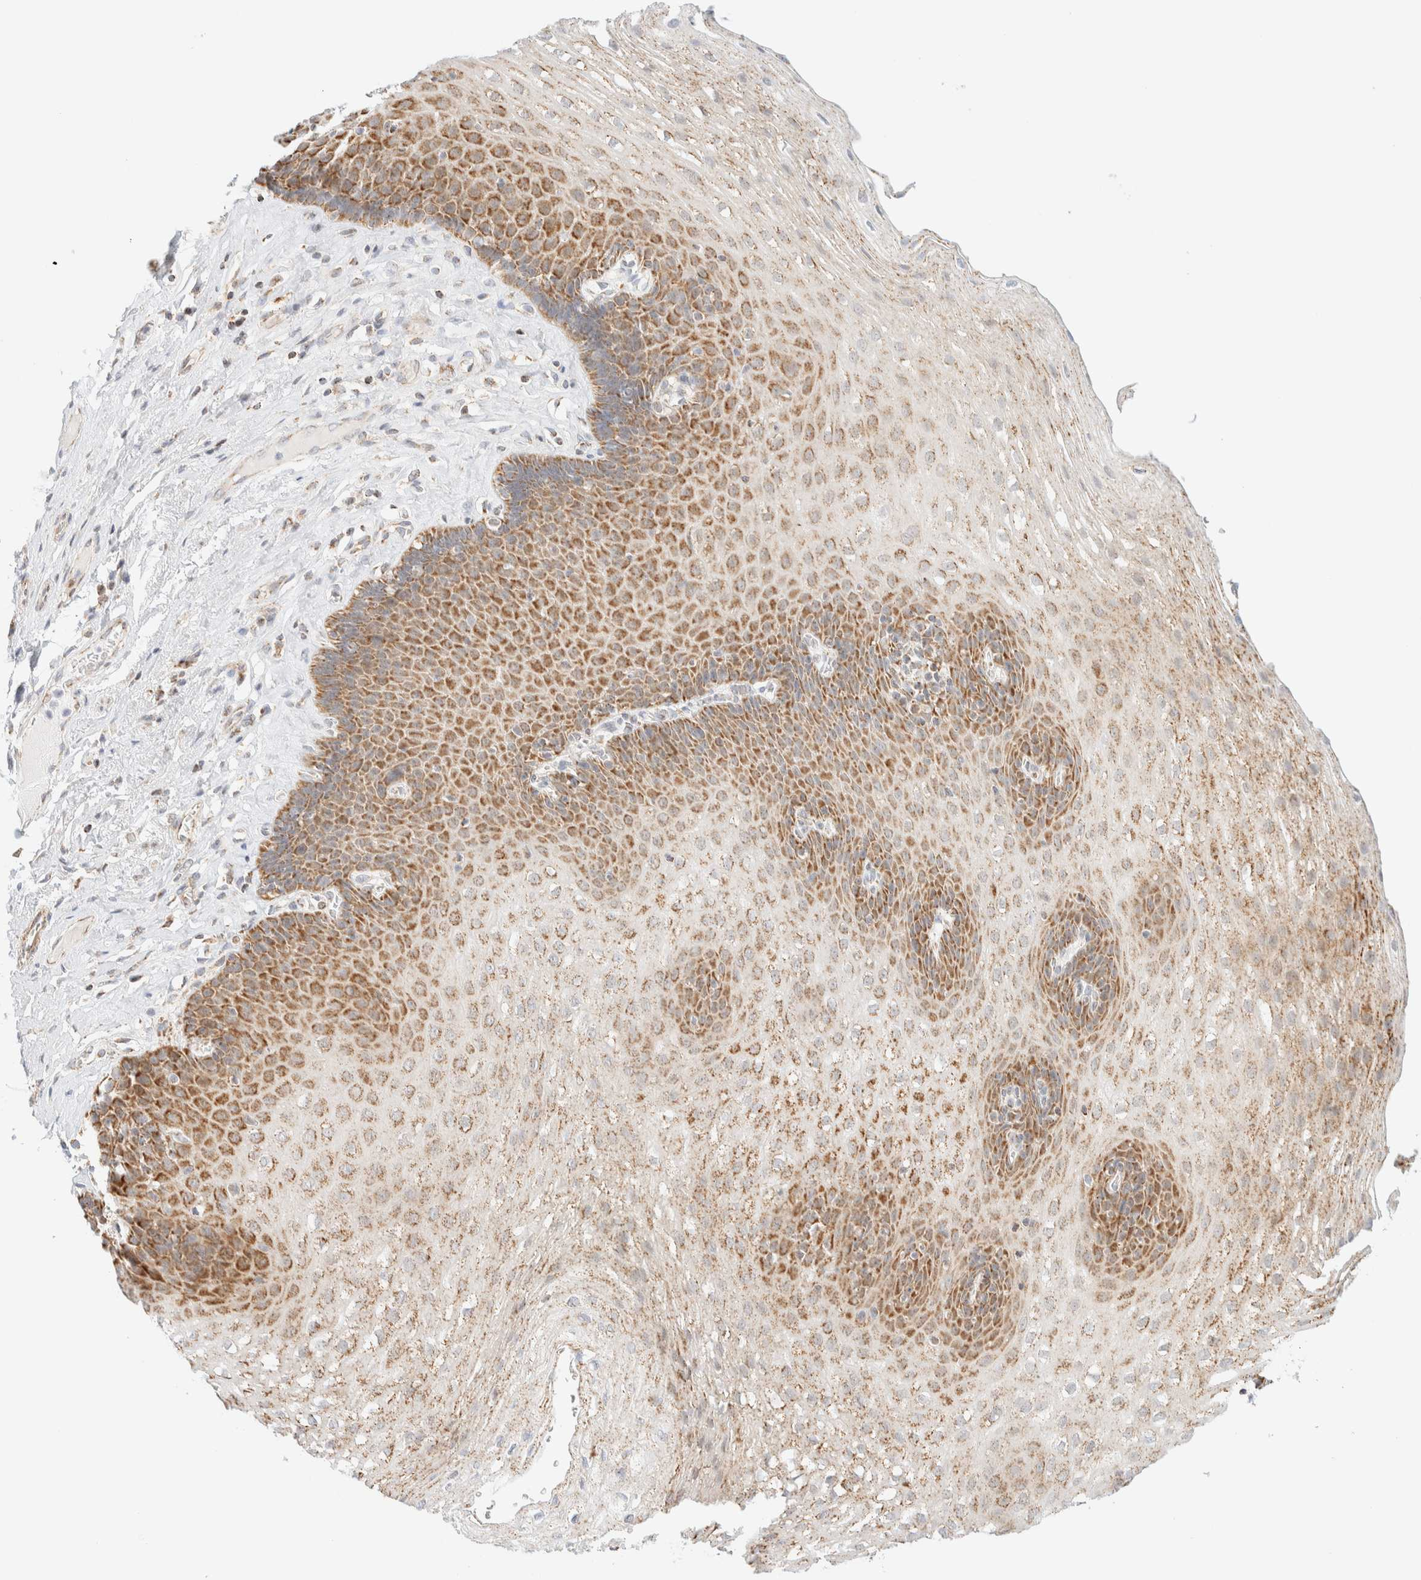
{"staining": {"intensity": "moderate", "quantity": ">75%", "location": "cytoplasmic/membranous"}, "tissue": "esophagus", "cell_type": "Squamous epithelial cells", "image_type": "normal", "snomed": [{"axis": "morphology", "description": "Normal tissue, NOS"}, {"axis": "topography", "description": "Esophagus"}], "caption": "IHC (DAB (3,3'-diaminobenzidine)) staining of benign esophagus shows moderate cytoplasmic/membranous protein staining in approximately >75% of squamous epithelial cells. (DAB = brown stain, brightfield microscopy at high magnification).", "gene": "PPM1K", "patient": {"sex": "female", "age": 66}}